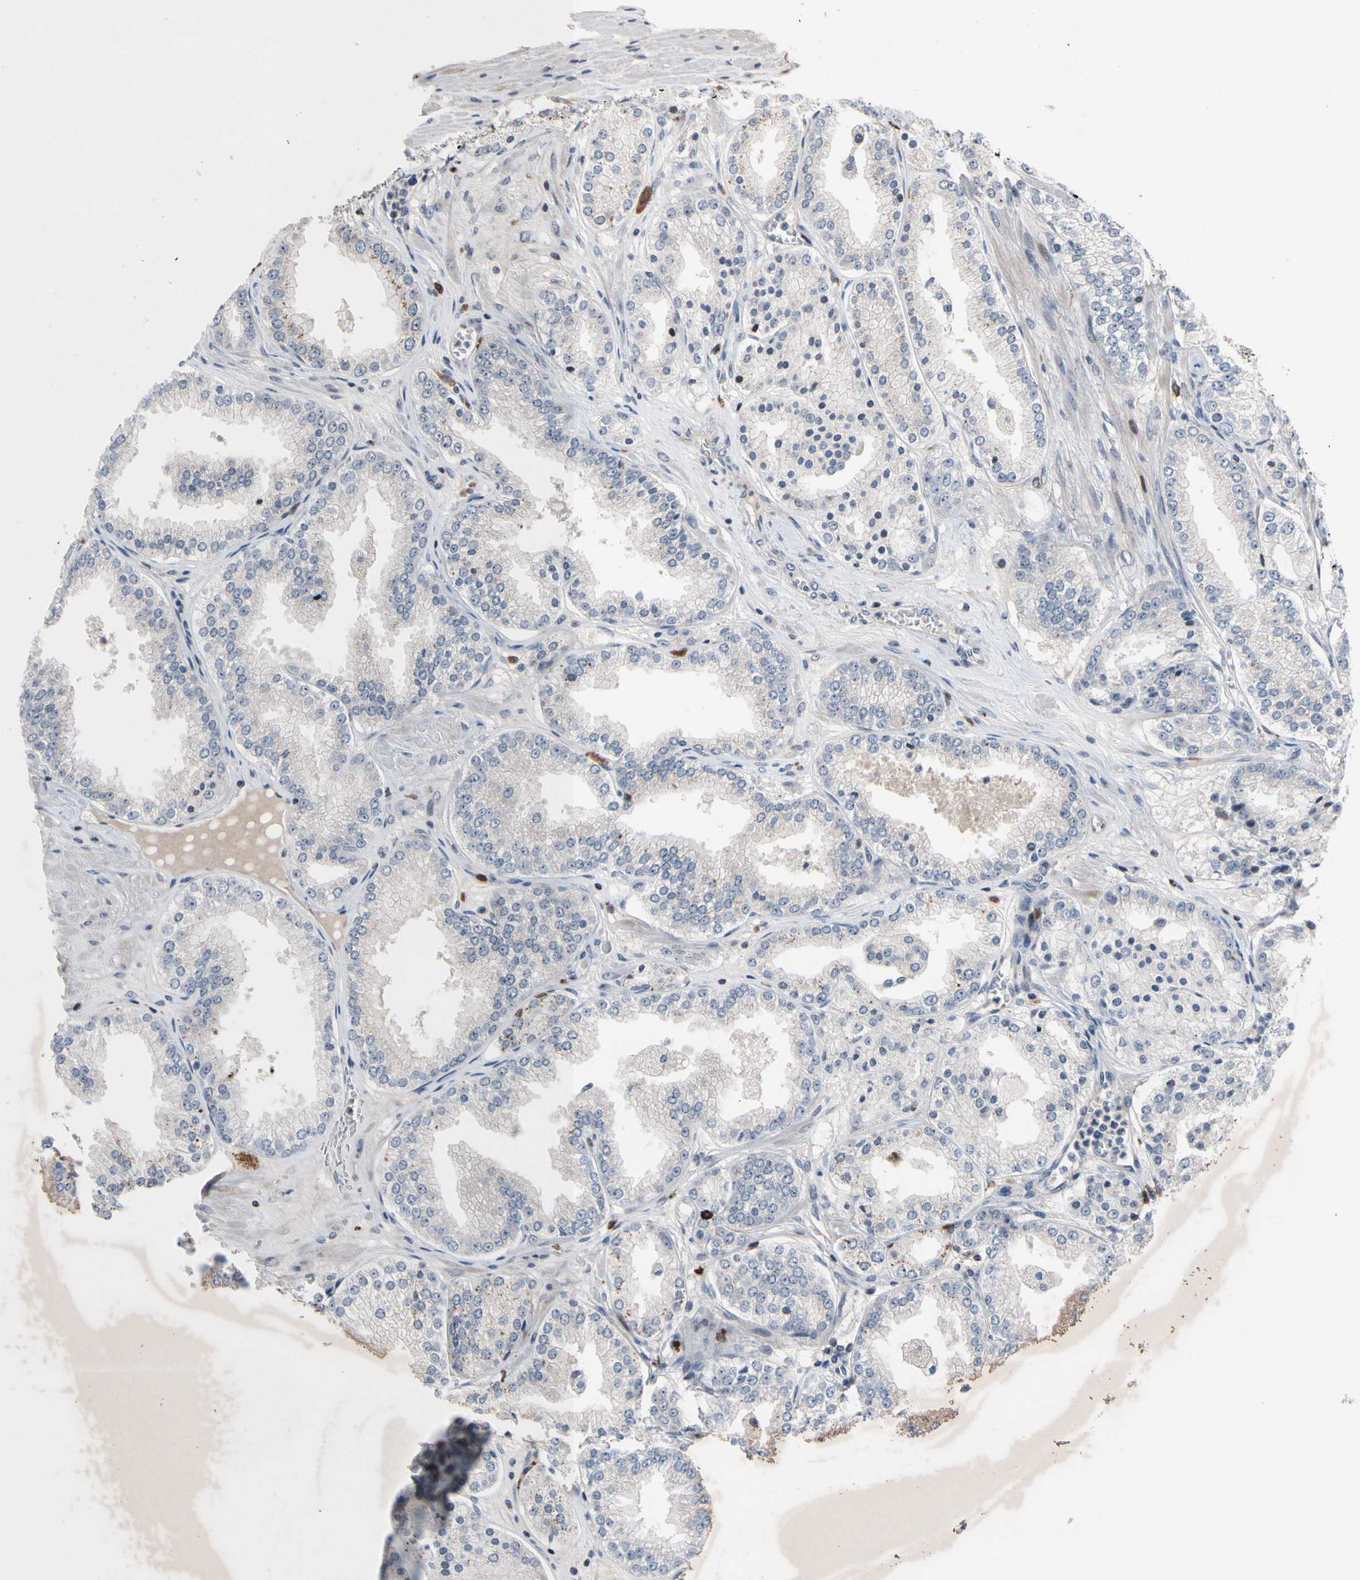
{"staining": {"intensity": "negative", "quantity": "none", "location": "none"}, "tissue": "prostate cancer", "cell_type": "Tumor cells", "image_type": "cancer", "snomed": [{"axis": "morphology", "description": "Adenocarcinoma, High grade"}, {"axis": "topography", "description": "Prostate"}], "caption": "Immunohistochemistry (IHC) histopathology image of neoplastic tissue: human prostate cancer (adenocarcinoma (high-grade)) stained with DAB (3,3'-diaminobenzidine) reveals no significant protein staining in tumor cells.", "gene": "MUTYH", "patient": {"sex": "male", "age": 61}}